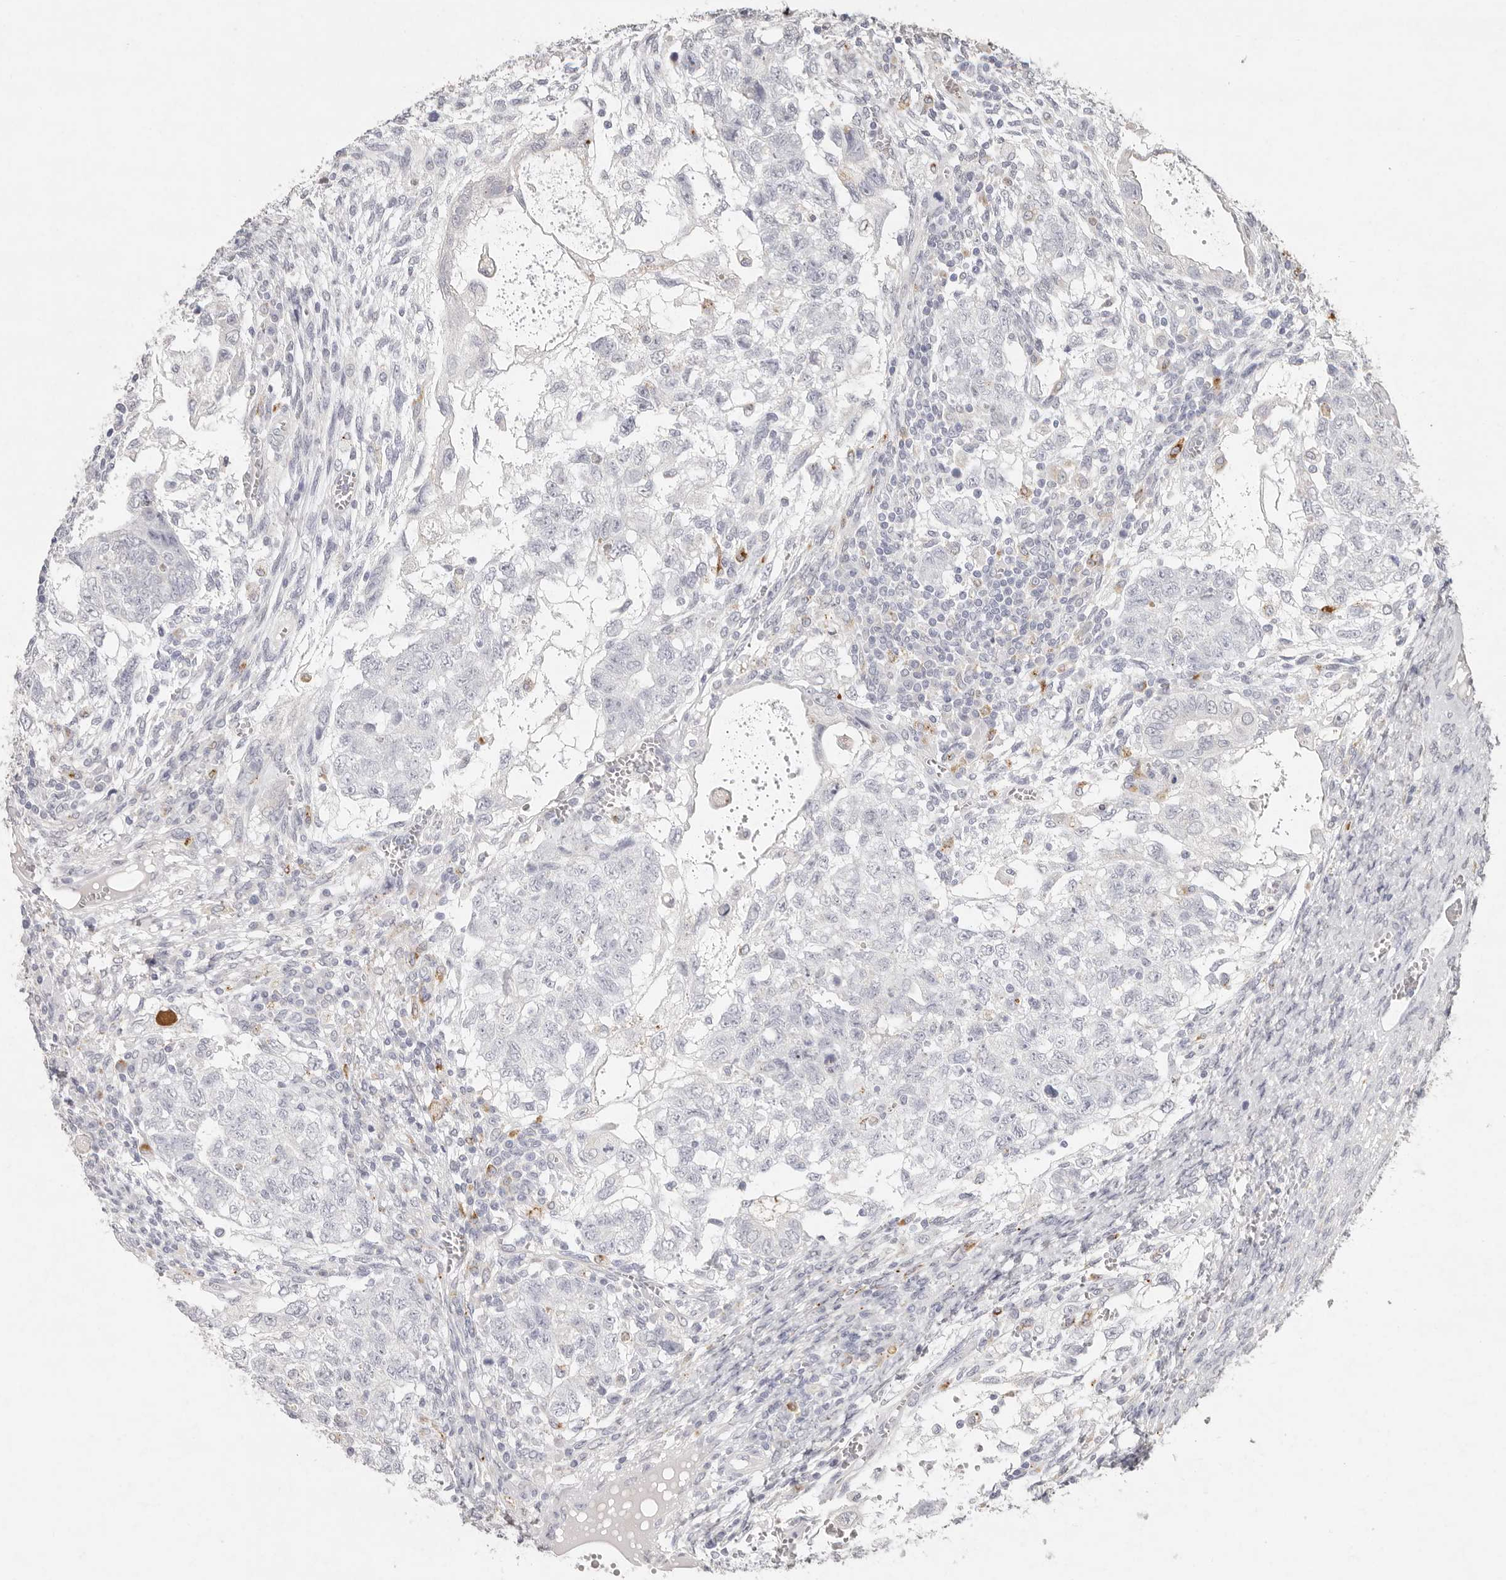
{"staining": {"intensity": "negative", "quantity": "none", "location": "none"}, "tissue": "testis cancer", "cell_type": "Tumor cells", "image_type": "cancer", "snomed": [{"axis": "morphology", "description": "Carcinoma, Embryonal, NOS"}, {"axis": "topography", "description": "Testis"}], "caption": "Testis cancer was stained to show a protein in brown. There is no significant staining in tumor cells.", "gene": "FAM185A", "patient": {"sex": "male", "age": 37}}